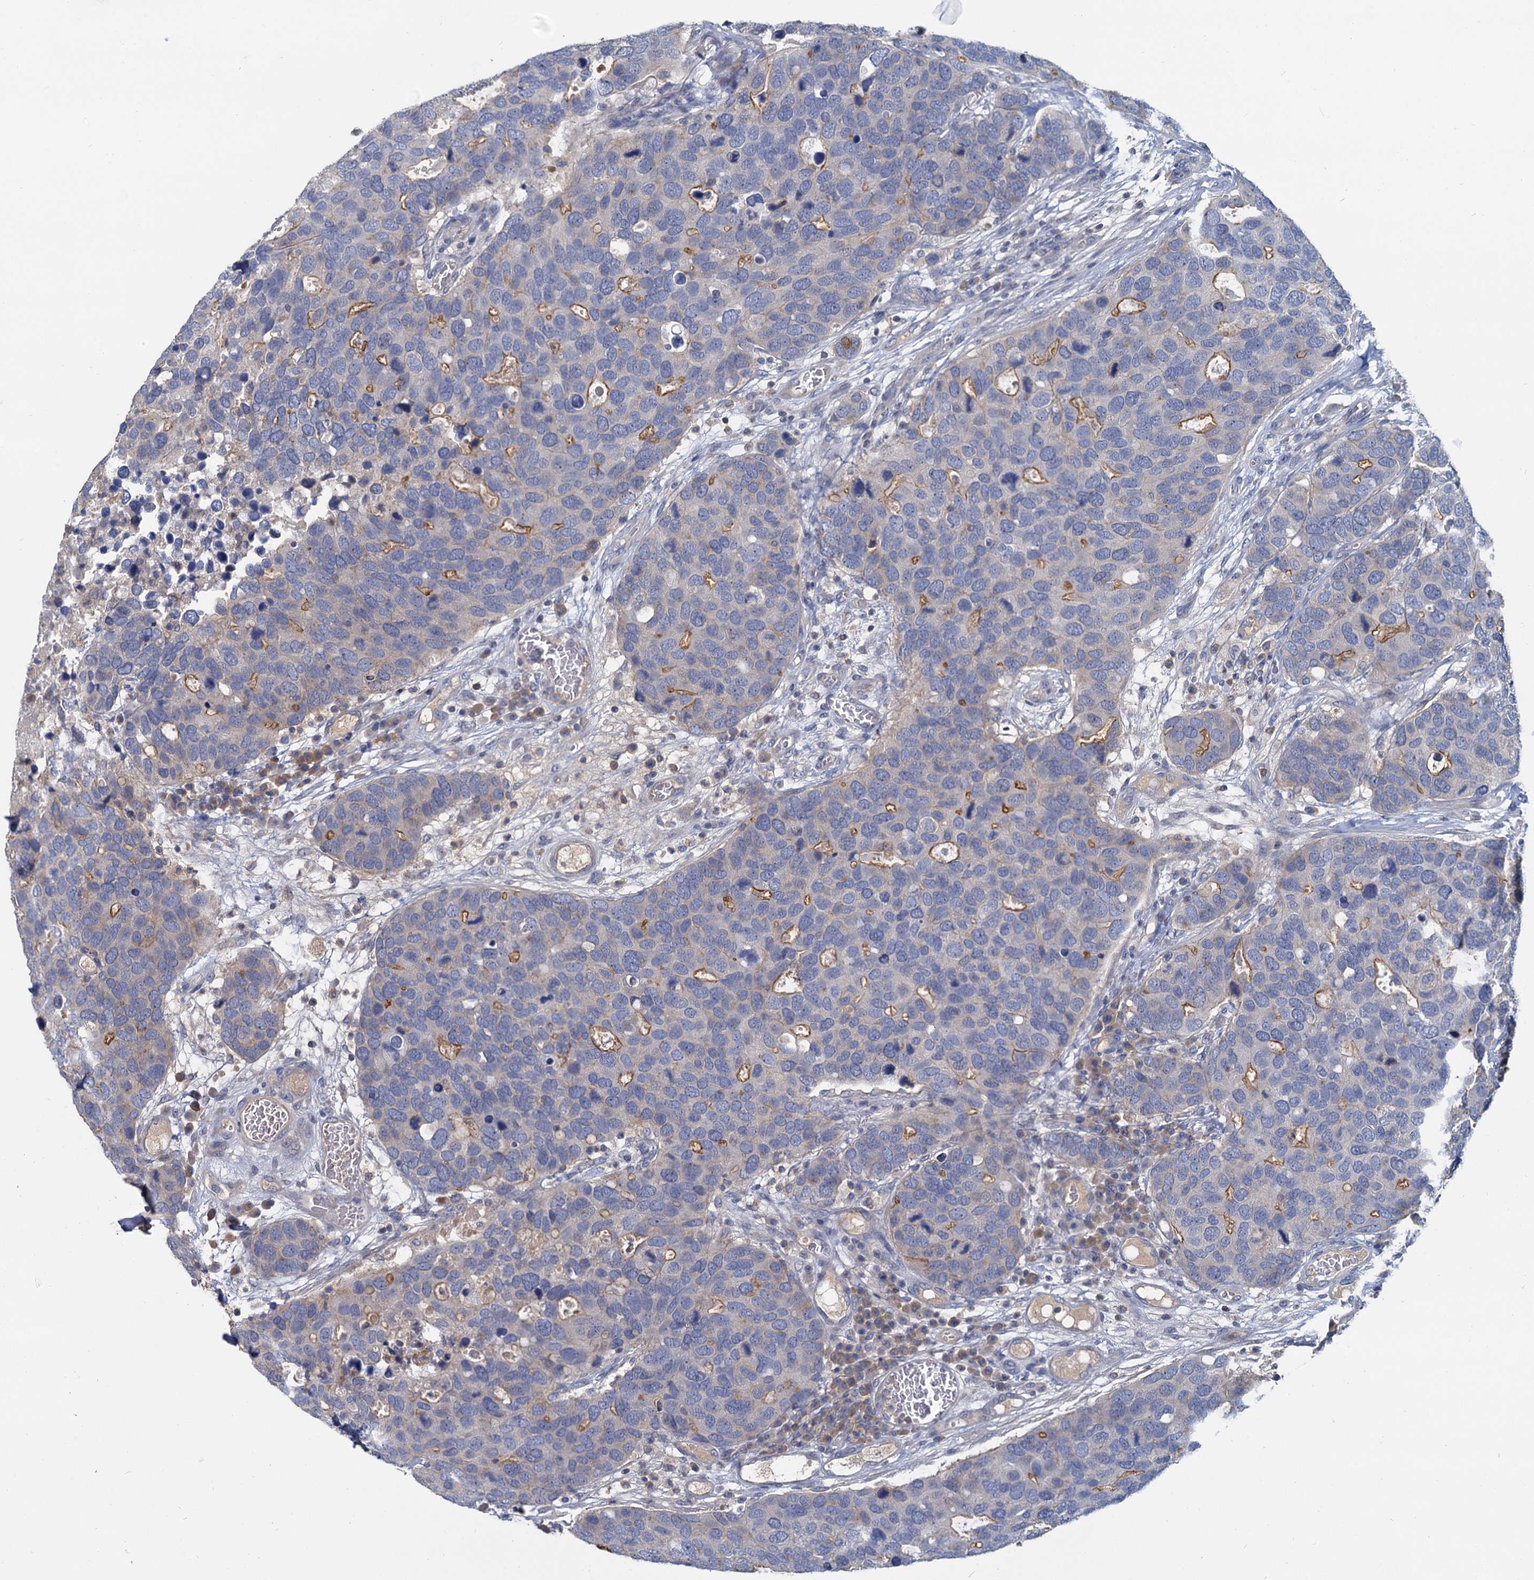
{"staining": {"intensity": "moderate", "quantity": "<25%", "location": "cytoplasmic/membranous"}, "tissue": "breast cancer", "cell_type": "Tumor cells", "image_type": "cancer", "snomed": [{"axis": "morphology", "description": "Duct carcinoma"}, {"axis": "topography", "description": "Breast"}], "caption": "Immunohistochemistry micrograph of breast cancer (invasive ductal carcinoma) stained for a protein (brown), which shows low levels of moderate cytoplasmic/membranous expression in about <25% of tumor cells.", "gene": "ACSM3", "patient": {"sex": "female", "age": 83}}